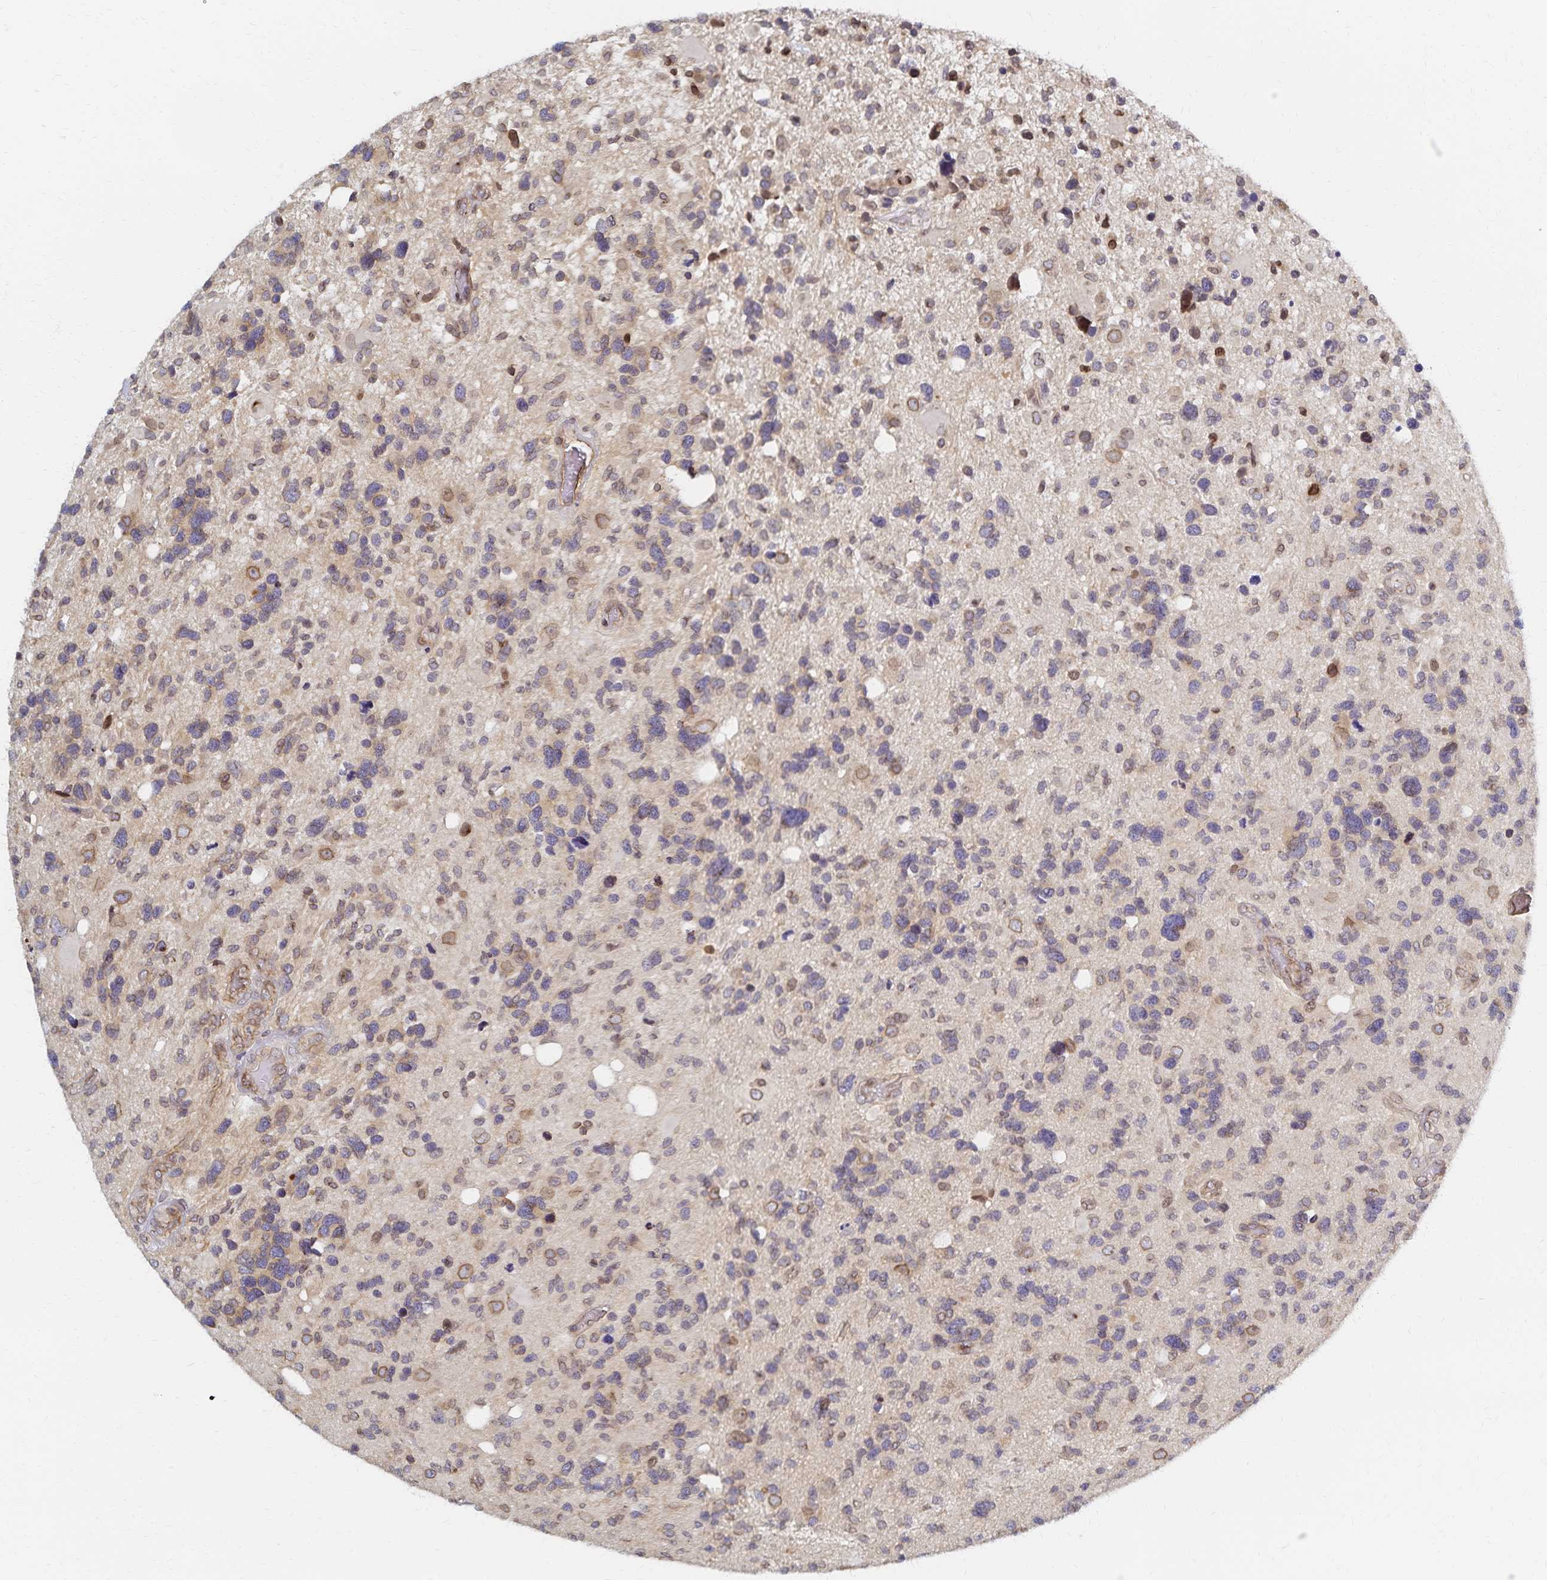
{"staining": {"intensity": "weak", "quantity": "<25%", "location": "cytoplasmic/membranous"}, "tissue": "glioma", "cell_type": "Tumor cells", "image_type": "cancer", "snomed": [{"axis": "morphology", "description": "Glioma, malignant, High grade"}, {"axis": "topography", "description": "Brain"}], "caption": "Protein analysis of glioma demonstrates no significant expression in tumor cells. Brightfield microscopy of IHC stained with DAB (3,3'-diaminobenzidine) (brown) and hematoxylin (blue), captured at high magnification.", "gene": "RAB9B", "patient": {"sex": "male", "age": 49}}